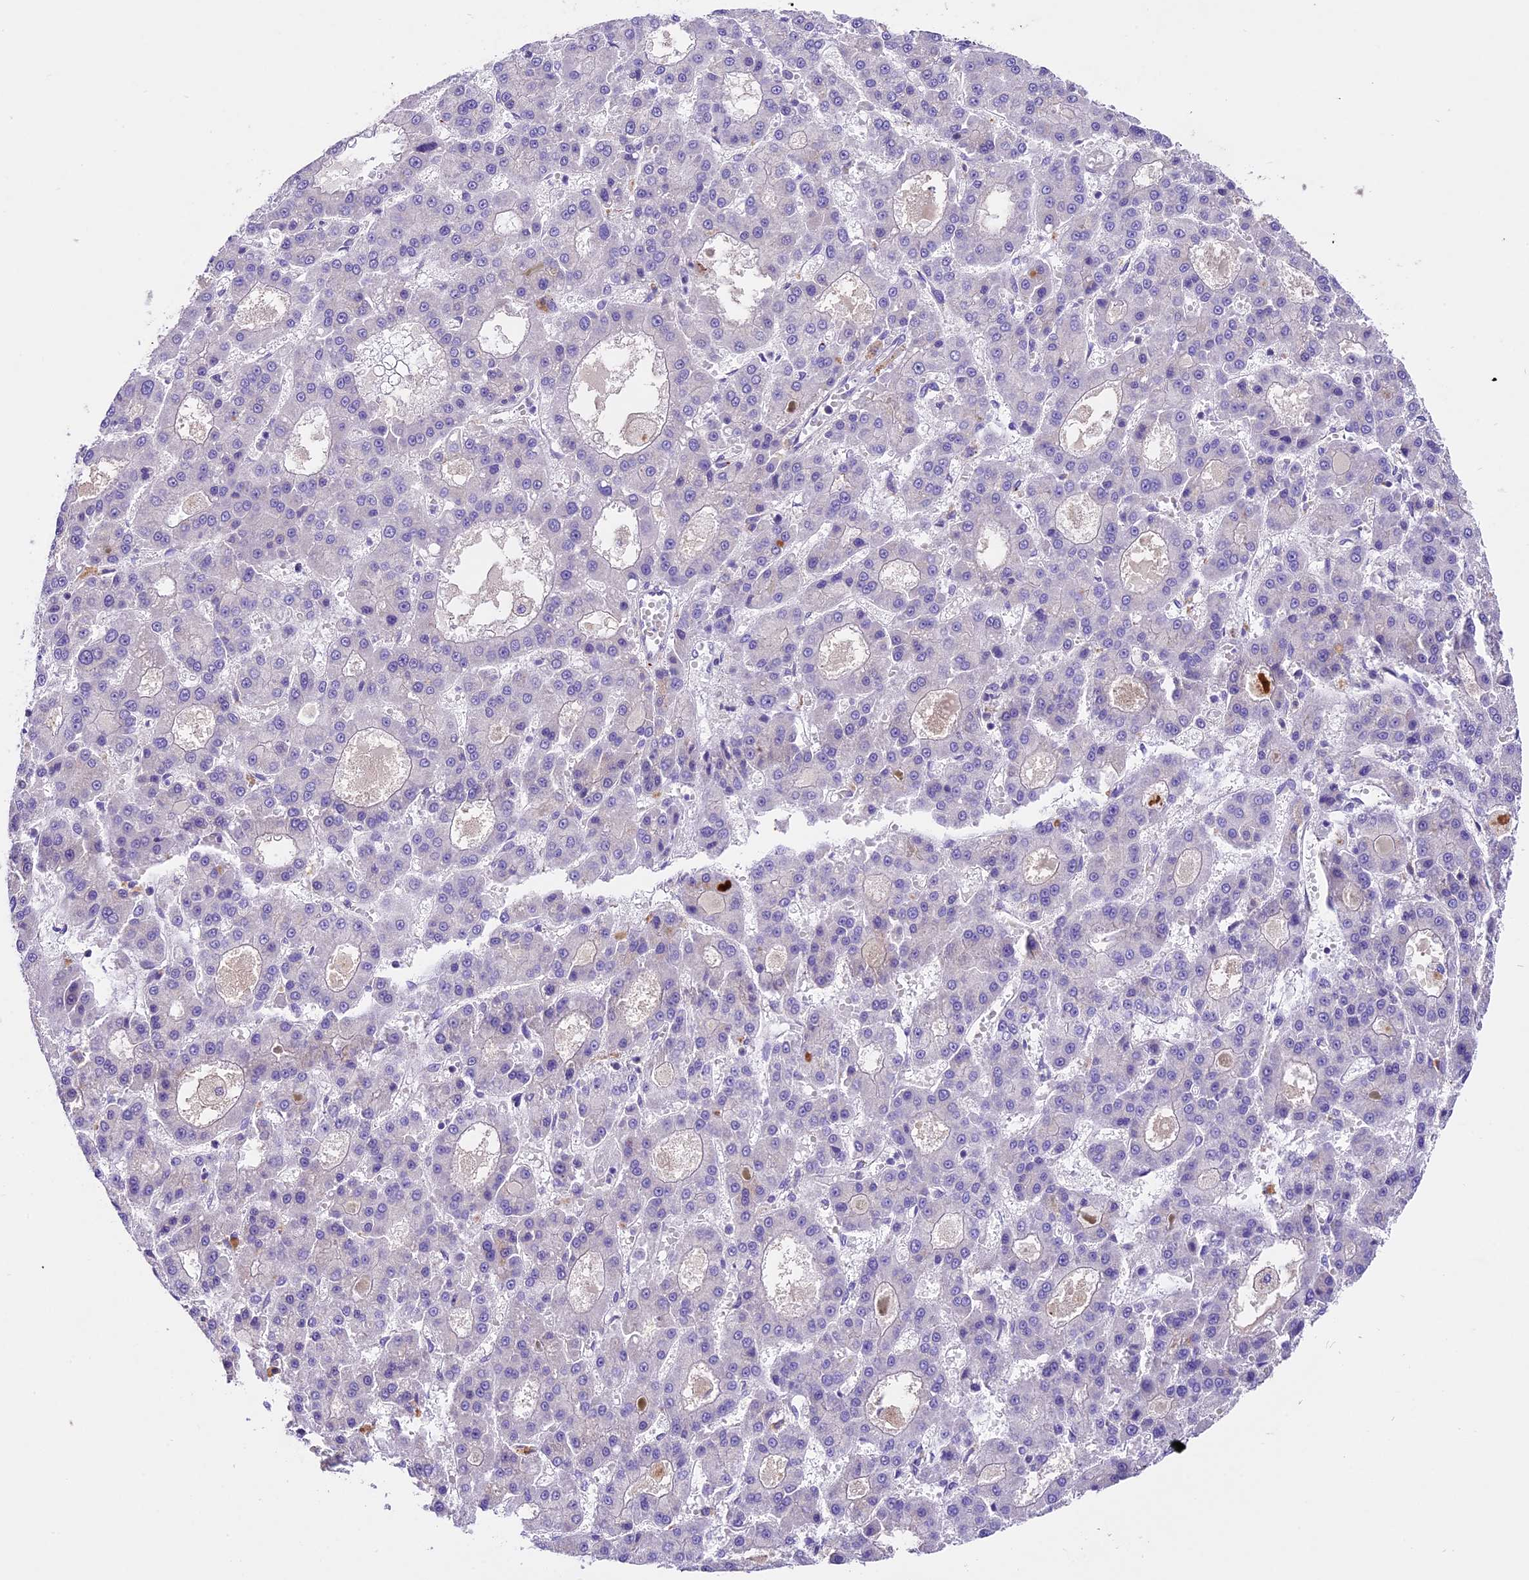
{"staining": {"intensity": "negative", "quantity": "none", "location": "none"}, "tissue": "liver cancer", "cell_type": "Tumor cells", "image_type": "cancer", "snomed": [{"axis": "morphology", "description": "Carcinoma, Hepatocellular, NOS"}, {"axis": "topography", "description": "Liver"}], "caption": "Immunohistochemistry micrograph of neoplastic tissue: liver cancer (hepatocellular carcinoma) stained with DAB shows no significant protein expression in tumor cells.", "gene": "PEMT", "patient": {"sex": "male", "age": 70}}